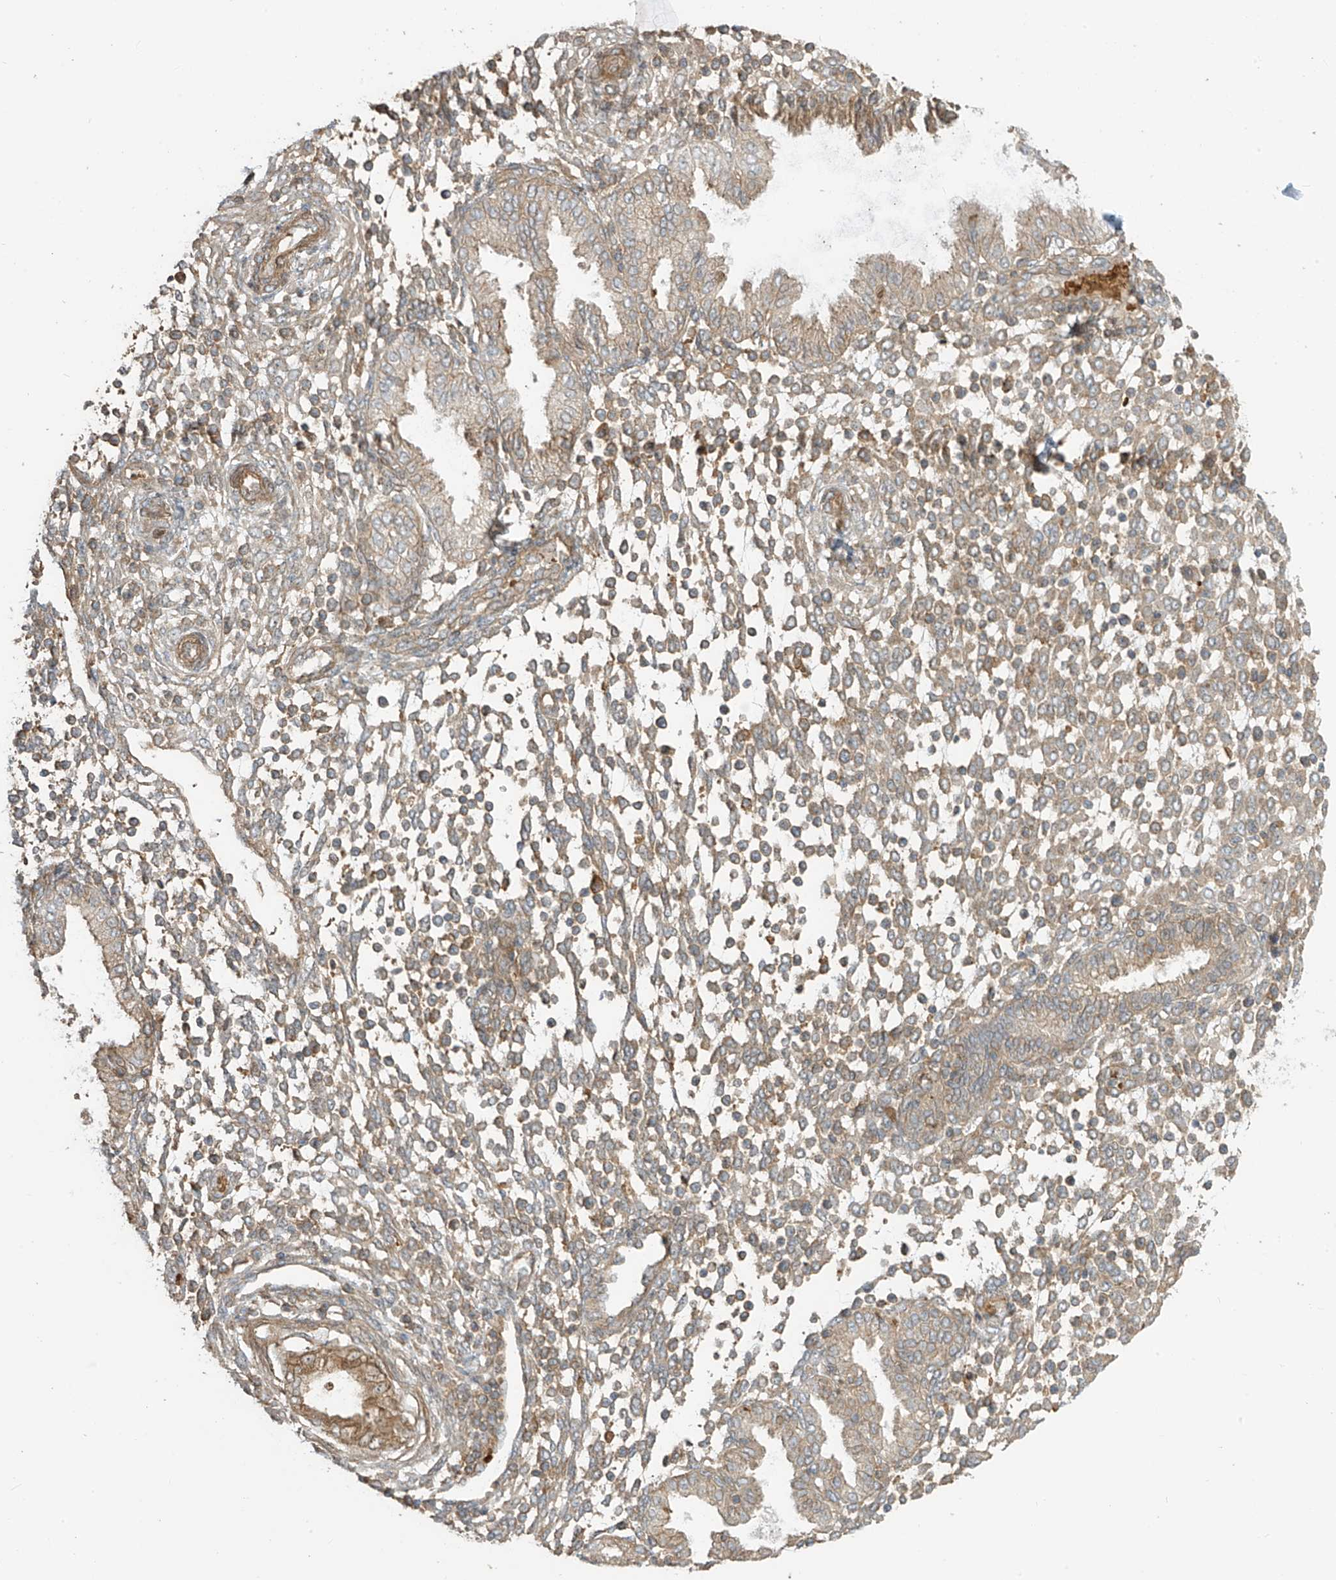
{"staining": {"intensity": "weak", "quantity": "25%-75%", "location": "cytoplasmic/membranous"}, "tissue": "endometrium", "cell_type": "Cells in endometrial stroma", "image_type": "normal", "snomed": [{"axis": "morphology", "description": "Normal tissue, NOS"}, {"axis": "topography", "description": "Endometrium"}], "caption": "Immunohistochemical staining of benign endometrium exhibits 25%-75% levels of weak cytoplasmic/membranous protein positivity in approximately 25%-75% of cells in endometrial stroma.", "gene": "ENTR1", "patient": {"sex": "female", "age": 53}}